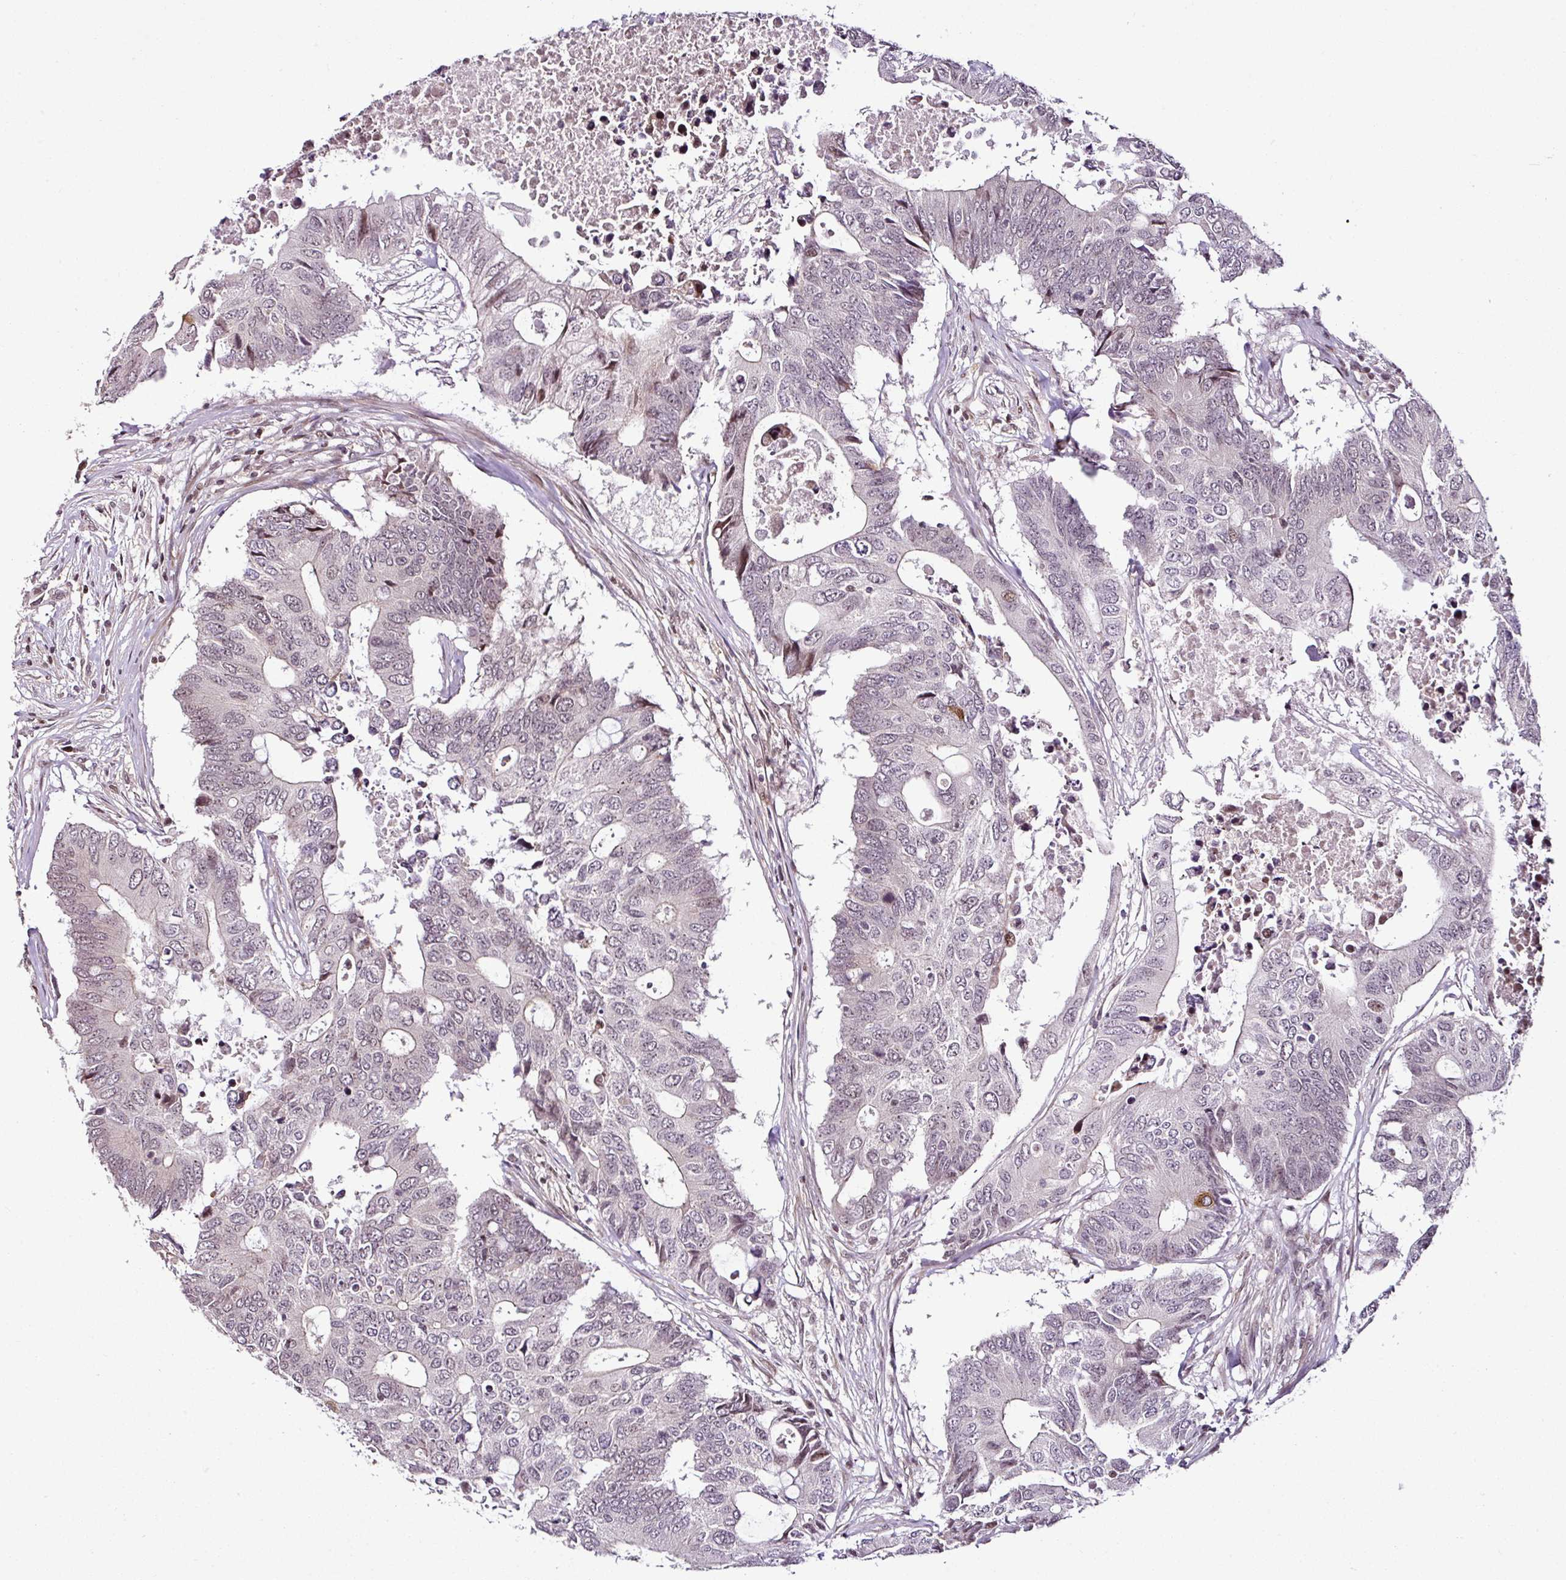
{"staining": {"intensity": "moderate", "quantity": "<25%", "location": "nuclear"}, "tissue": "colorectal cancer", "cell_type": "Tumor cells", "image_type": "cancer", "snomed": [{"axis": "morphology", "description": "Adenocarcinoma, NOS"}, {"axis": "topography", "description": "Colon"}], "caption": "Immunohistochemical staining of human colorectal cancer (adenocarcinoma) displays low levels of moderate nuclear positivity in approximately <25% of tumor cells.", "gene": "COPRS", "patient": {"sex": "male", "age": 71}}